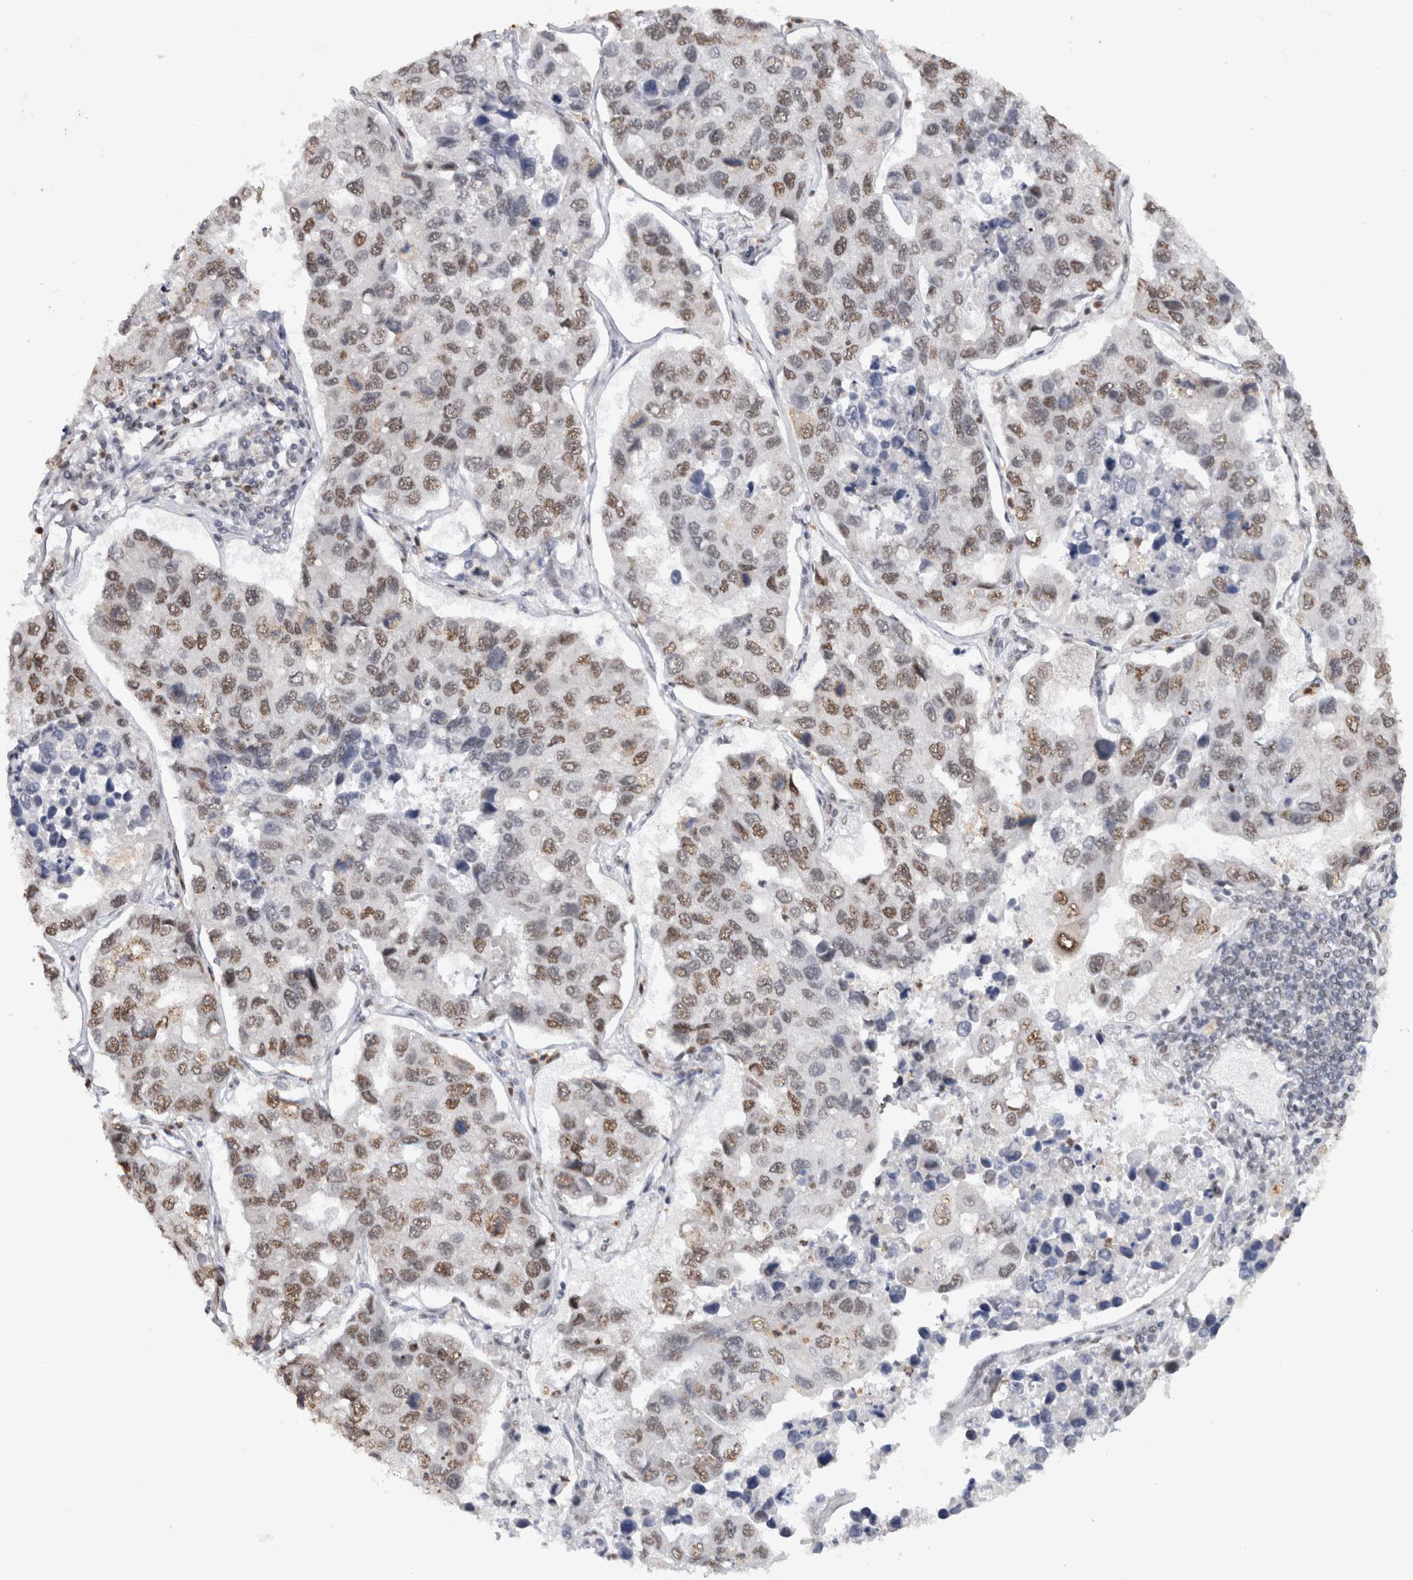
{"staining": {"intensity": "weak", "quantity": ">75%", "location": "nuclear"}, "tissue": "lung cancer", "cell_type": "Tumor cells", "image_type": "cancer", "snomed": [{"axis": "morphology", "description": "Adenocarcinoma, NOS"}, {"axis": "topography", "description": "Lung"}], "caption": "Lung cancer tissue demonstrates weak nuclear expression in approximately >75% of tumor cells, visualized by immunohistochemistry.", "gene": "RPS6KA2", "patient": {"sex": "male", "age": 64}}